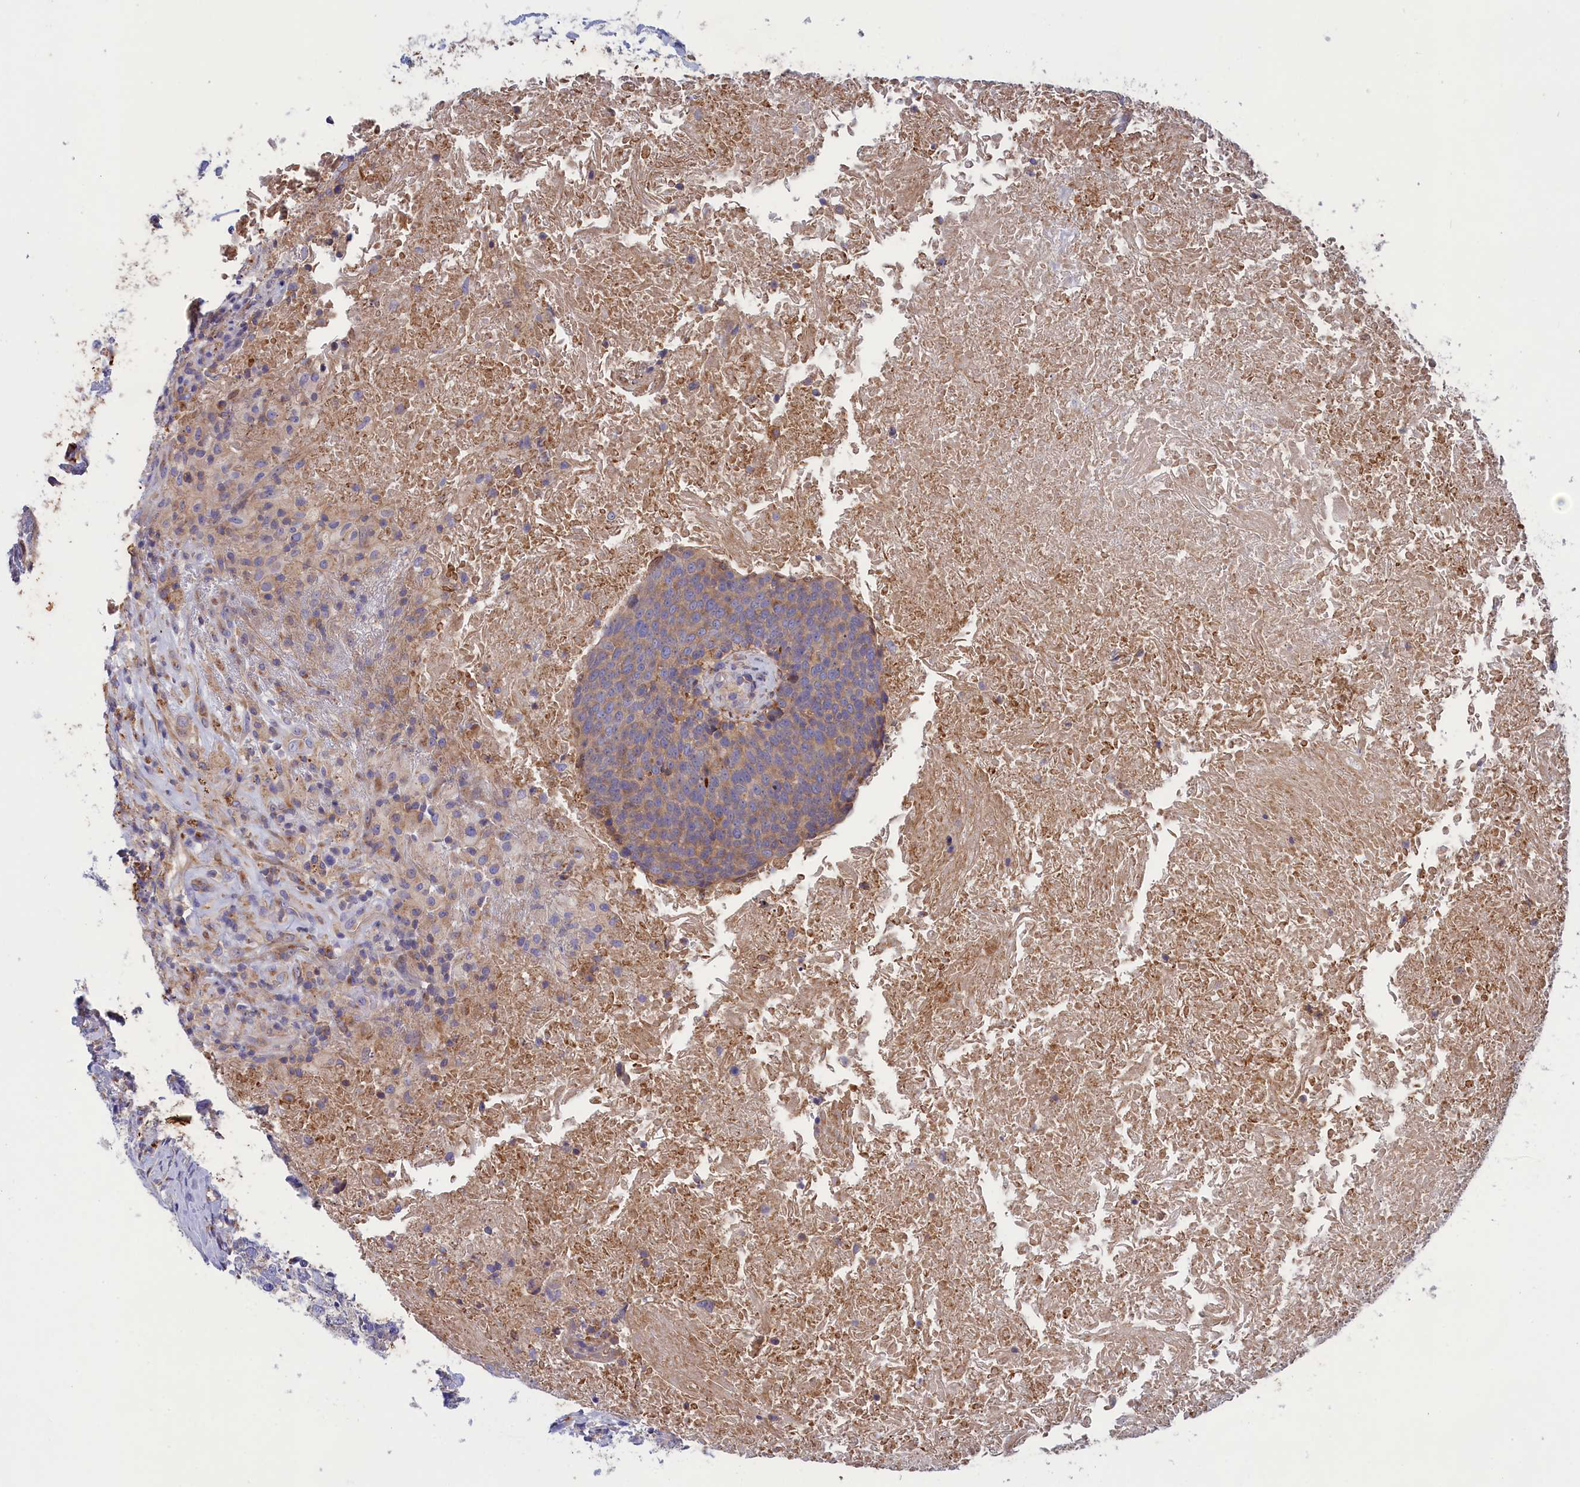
{"staining": {"intensity": "weak", "quantity": ">75%", "location": "cytoplasmic/membranous"}, "tissue": "head and neck cancer", "cell_type": "Tumor cells", "image_type": "cancer", "snomed": [{"axis": "morphology", "description": "Squamous cell carcinoma, NOS"}, {"axis": "morphology", "description": "Squamous cell carcinoma, metastatic, NOS"}, {"axis": "topography", "description": "Lymph node"}, {"axis": "topography", "description": "Head-Neck"}], "caption": "A brown stain labels weak cytoplasmic/membranous expression of a protein in head and neck cancer tumor cells.", "gene": "SCAMP4", "patient": {"sex": "male", "age": 62}}